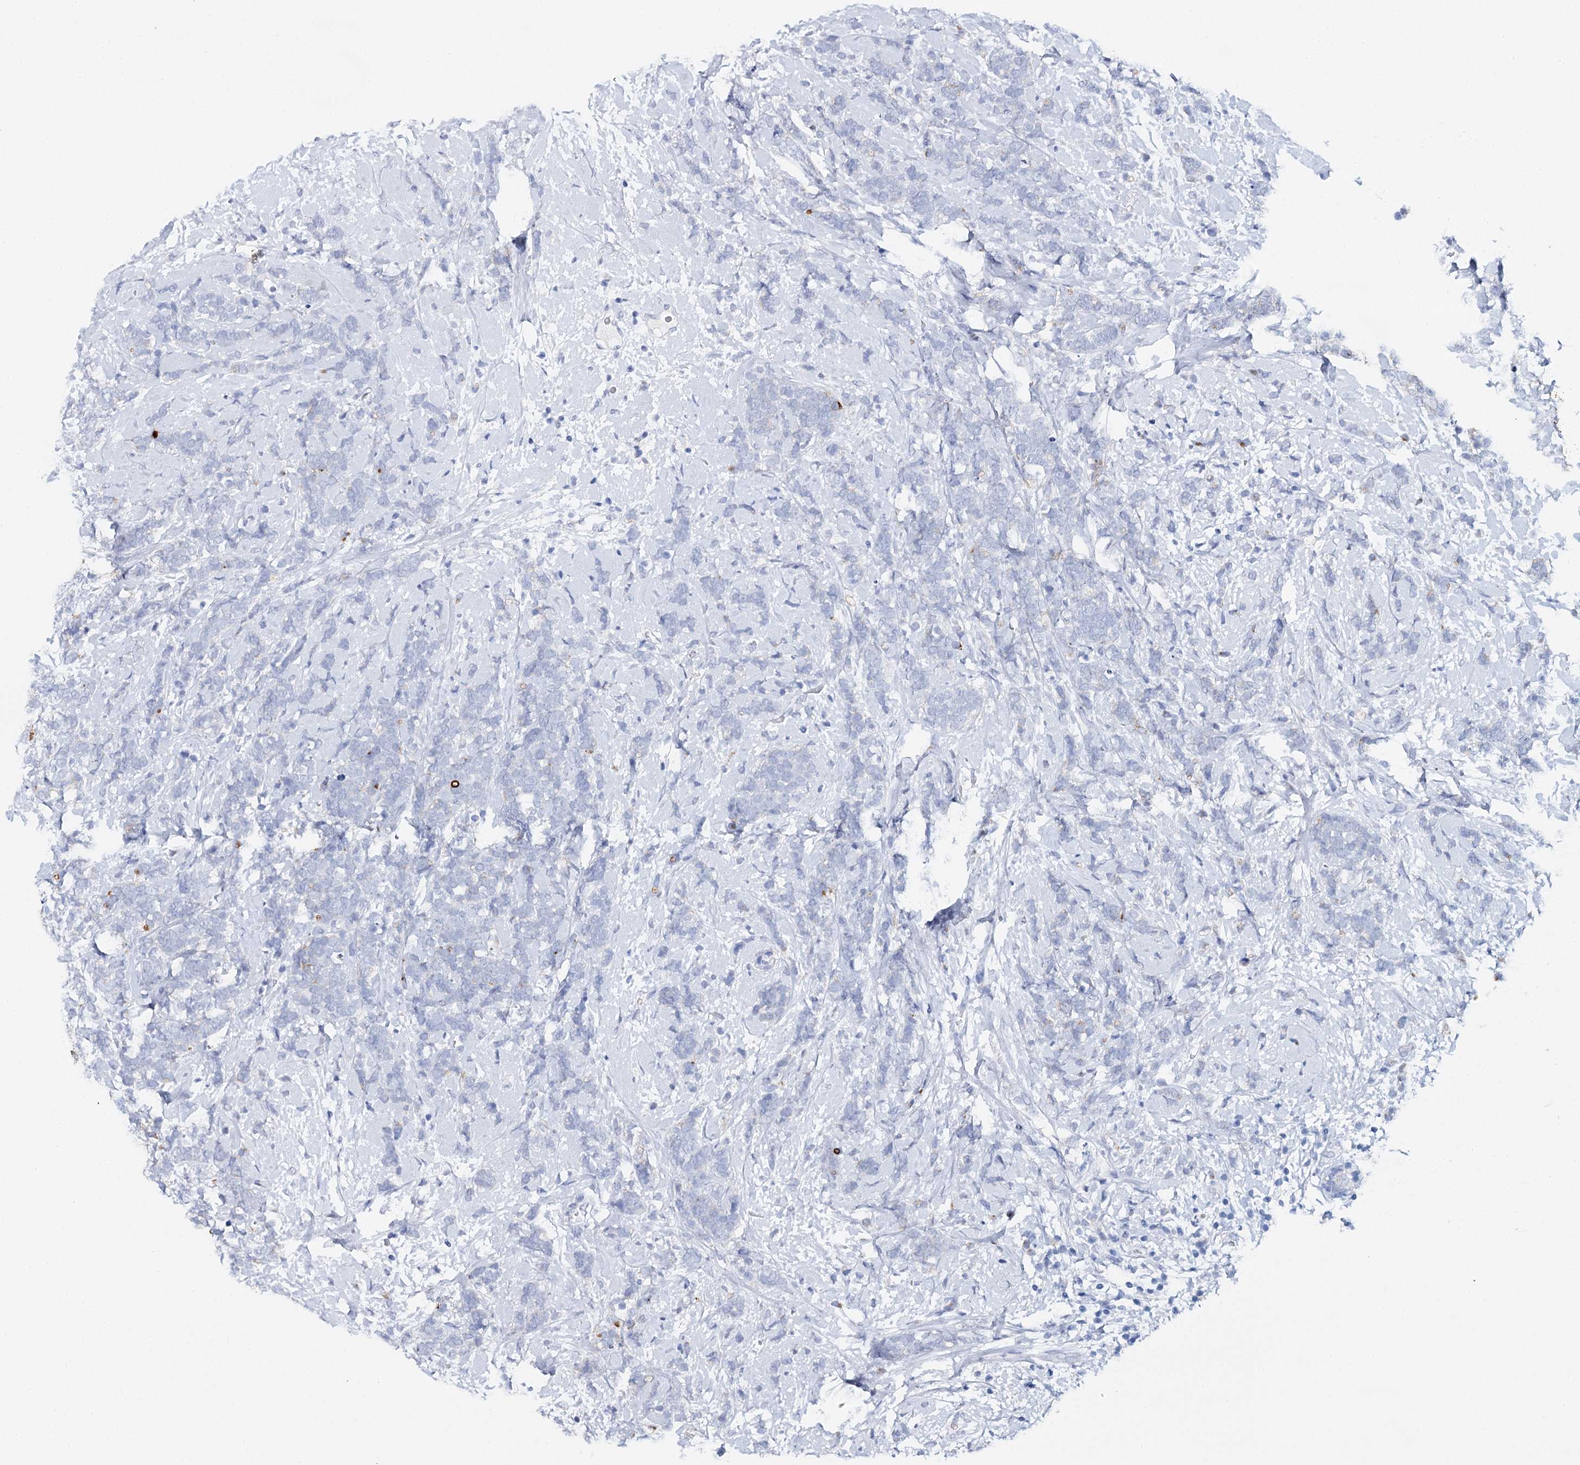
{"staining": {"intensity": "negative", "quantity": "none", "location": "none"}, "tissue": "breast cancer", "cell_type": "Tumor cells", "image_type": "cancer", "snomed": [{"axis": "morphology", "description": "Lobular carcinoma"}, {"axis": "topography", "description": "Breast"}], "caption": "The immunohistochemistry micrograph has no significant expression in tumor cells of breast cancer tissue.", "gene": "CEACAM8", "patient": {"sex": "female", "age": 58}}